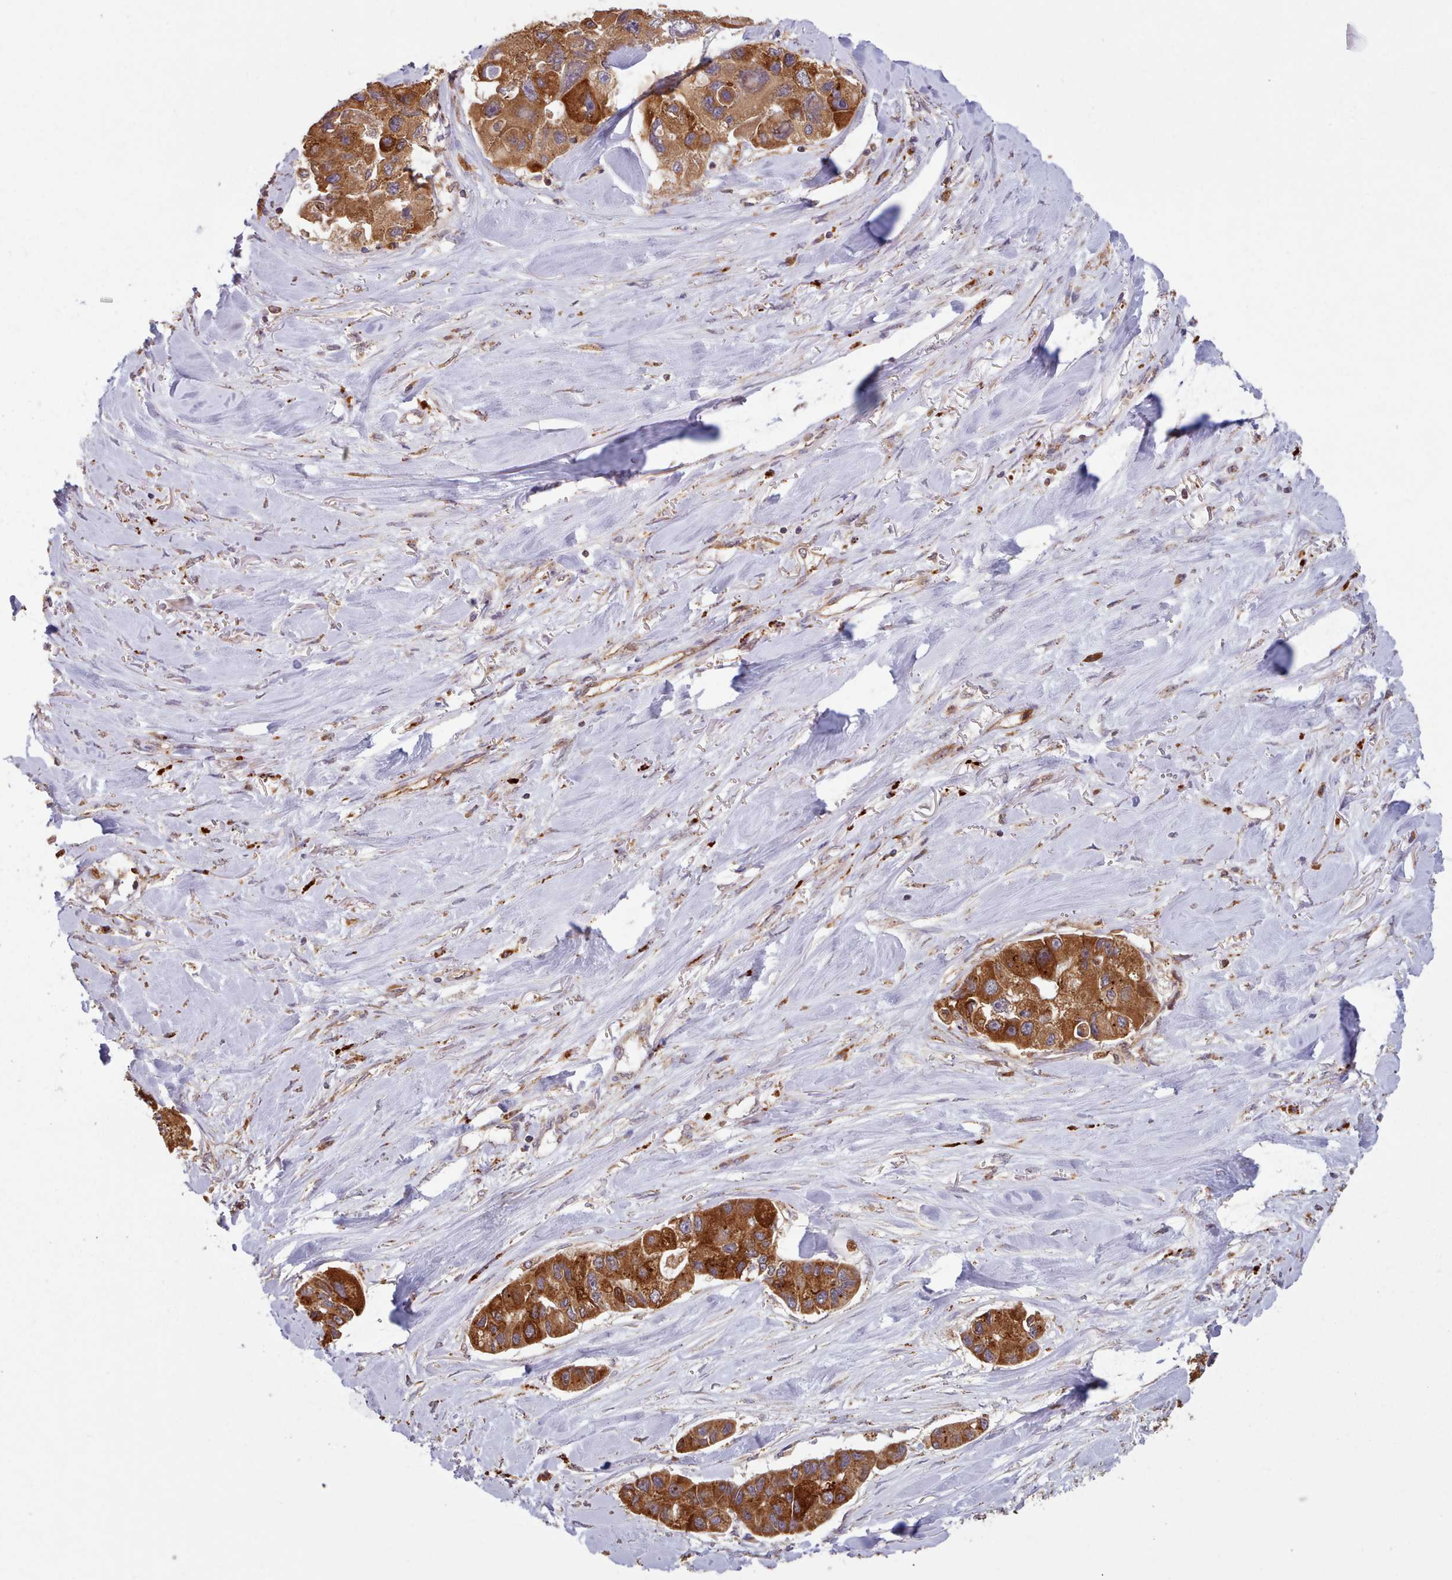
{"staining": {"intensity": "strong", "quantity": ">75%", "location": "cytoplasmic/membranous"}, "tissue": "lung cancer", "cell_type": "Tumor cells", "image_type": "cancer", "snomed": [{"axis": "morphology", "description": "Adenocarcinoma, NOS"}, {"axis": "topography", "description": "Lung"}], "caption": "Immunohistochemical staining of human lung cancer (adenocarcinoma) exhibits strong cytoplasmic/membranous protein staining in about >75% of tumor cells.", "gene": "CRYBG1", "patient": {"sex": "female", "age": 54}}